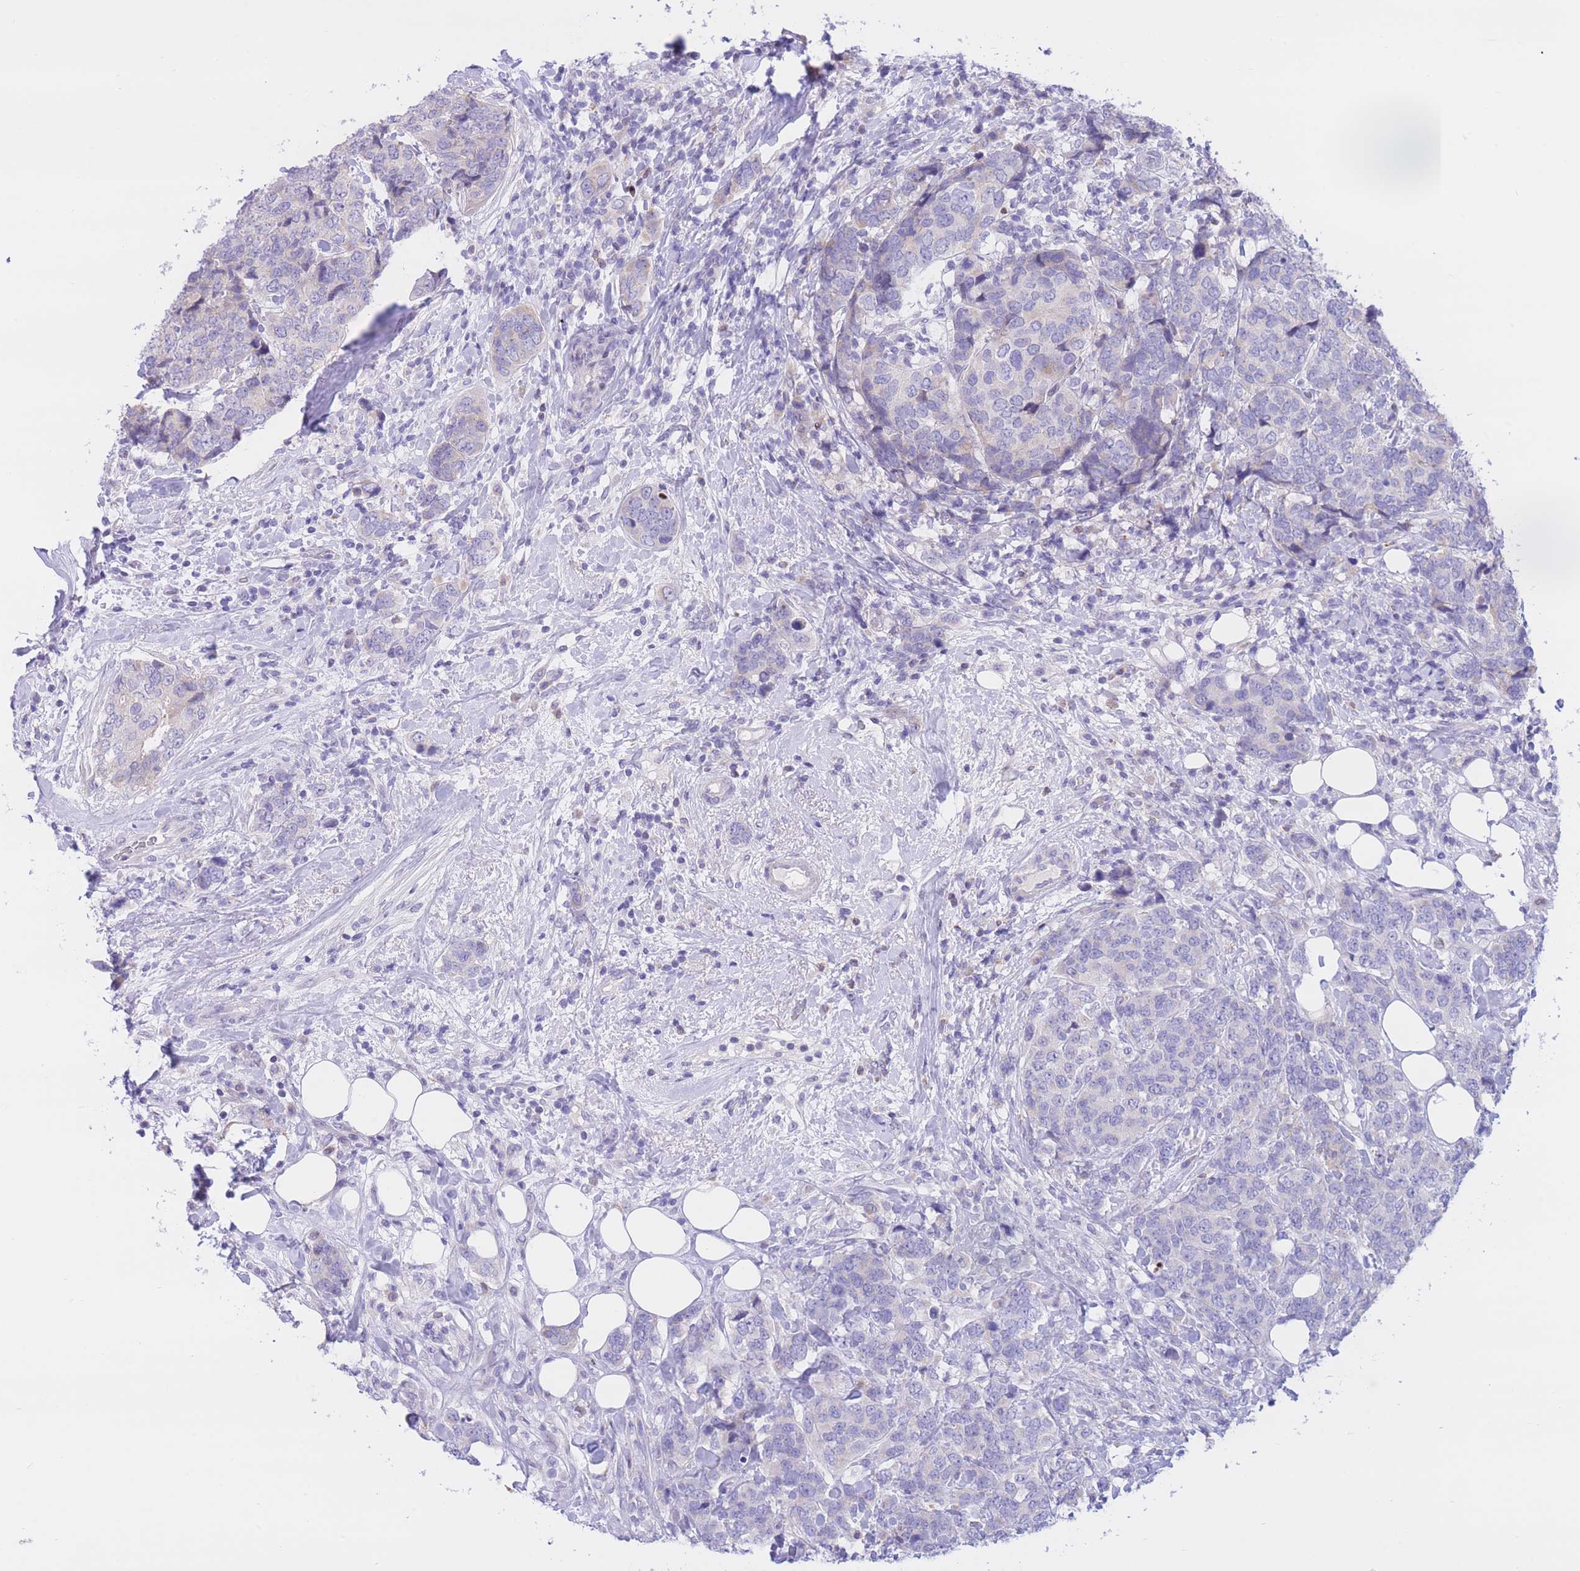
{"staining": {"intensity": "negative", "quantity": "none", "location": "none"}, "tissue": "breast cancer", "cell_type": "Tumor cells", "image_type": "cancer", "snomed": [{"axis": "morphology", "description": "Lobular carcinoma"}, {"axis": "topography", "description": "Breast"}], "caption": "Tumor cells are negative for protein expression in human breast cancer (lobular carcinoma). Brightfield microscopy of immunohistochemistry (IHC) stained with DAB (3,3'-diaminobenzidine) (brown) and hematoxylin (blue), captured at high magnification.", "gene": "RPL39L", "patient": {"sex": "female", "age": 59}}